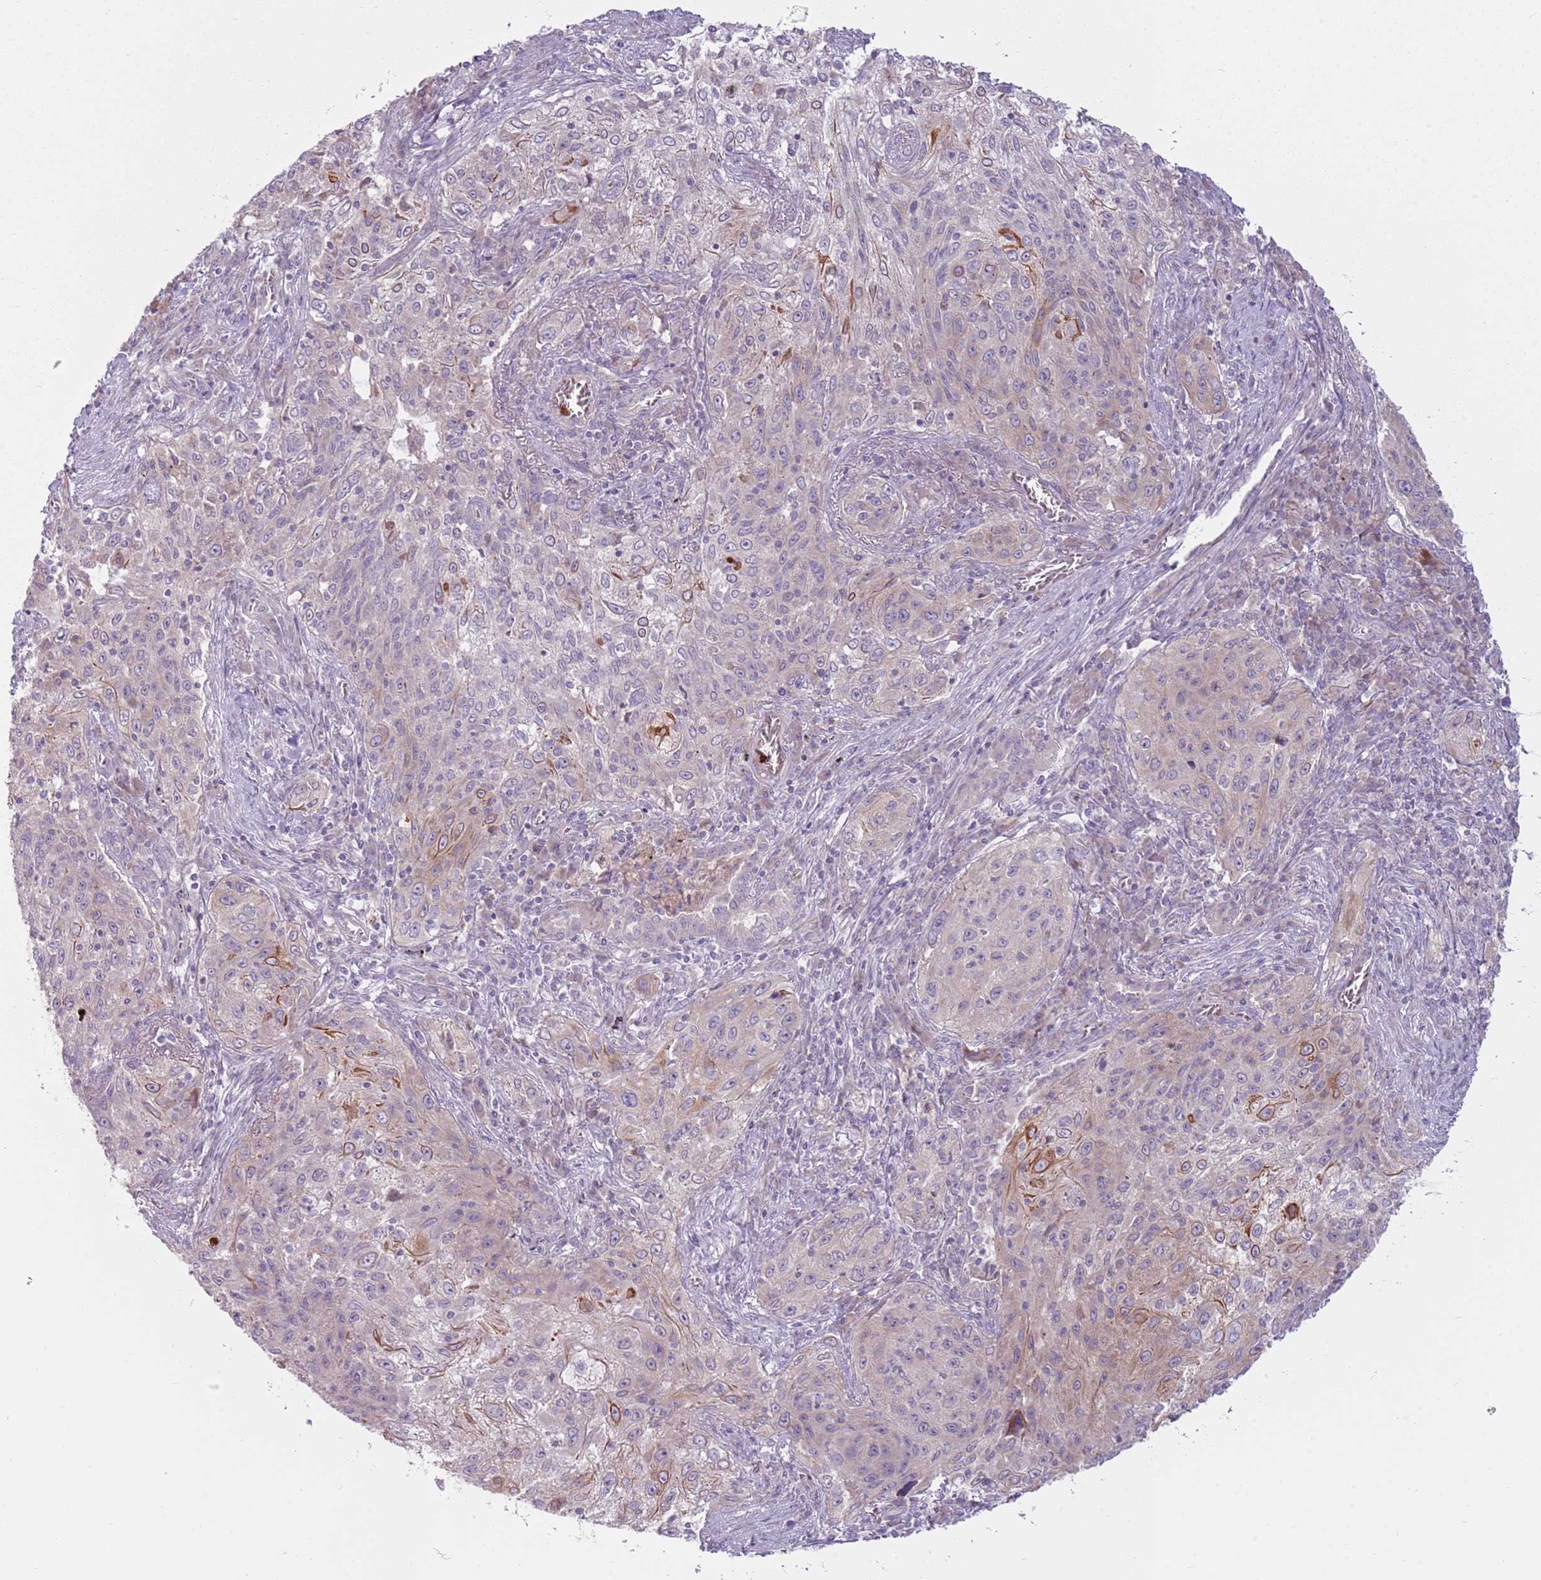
{"staining": {"intensity": "moderate", "quantity": "<25%", "location": "cytoplasmic/membranous"}, "tissue": "lung cancer", "cell_type": "Tumor cells", "image_type": "cancer", "snomed": [{"axis": "morphology", "description": "Squamous cell carcinoma, NOS"}, {"axis": "topography", "description": "Lung"}], "caption": "Immunohistochemical staining of human squamous cell carcinoma (lung) exhibits low levels of moderate cytoplasmic/membranous protein expression in approximately <25% of tumor cells.", "gene": "HSPA14", "patient": {"sex": "female", "age": 69}}